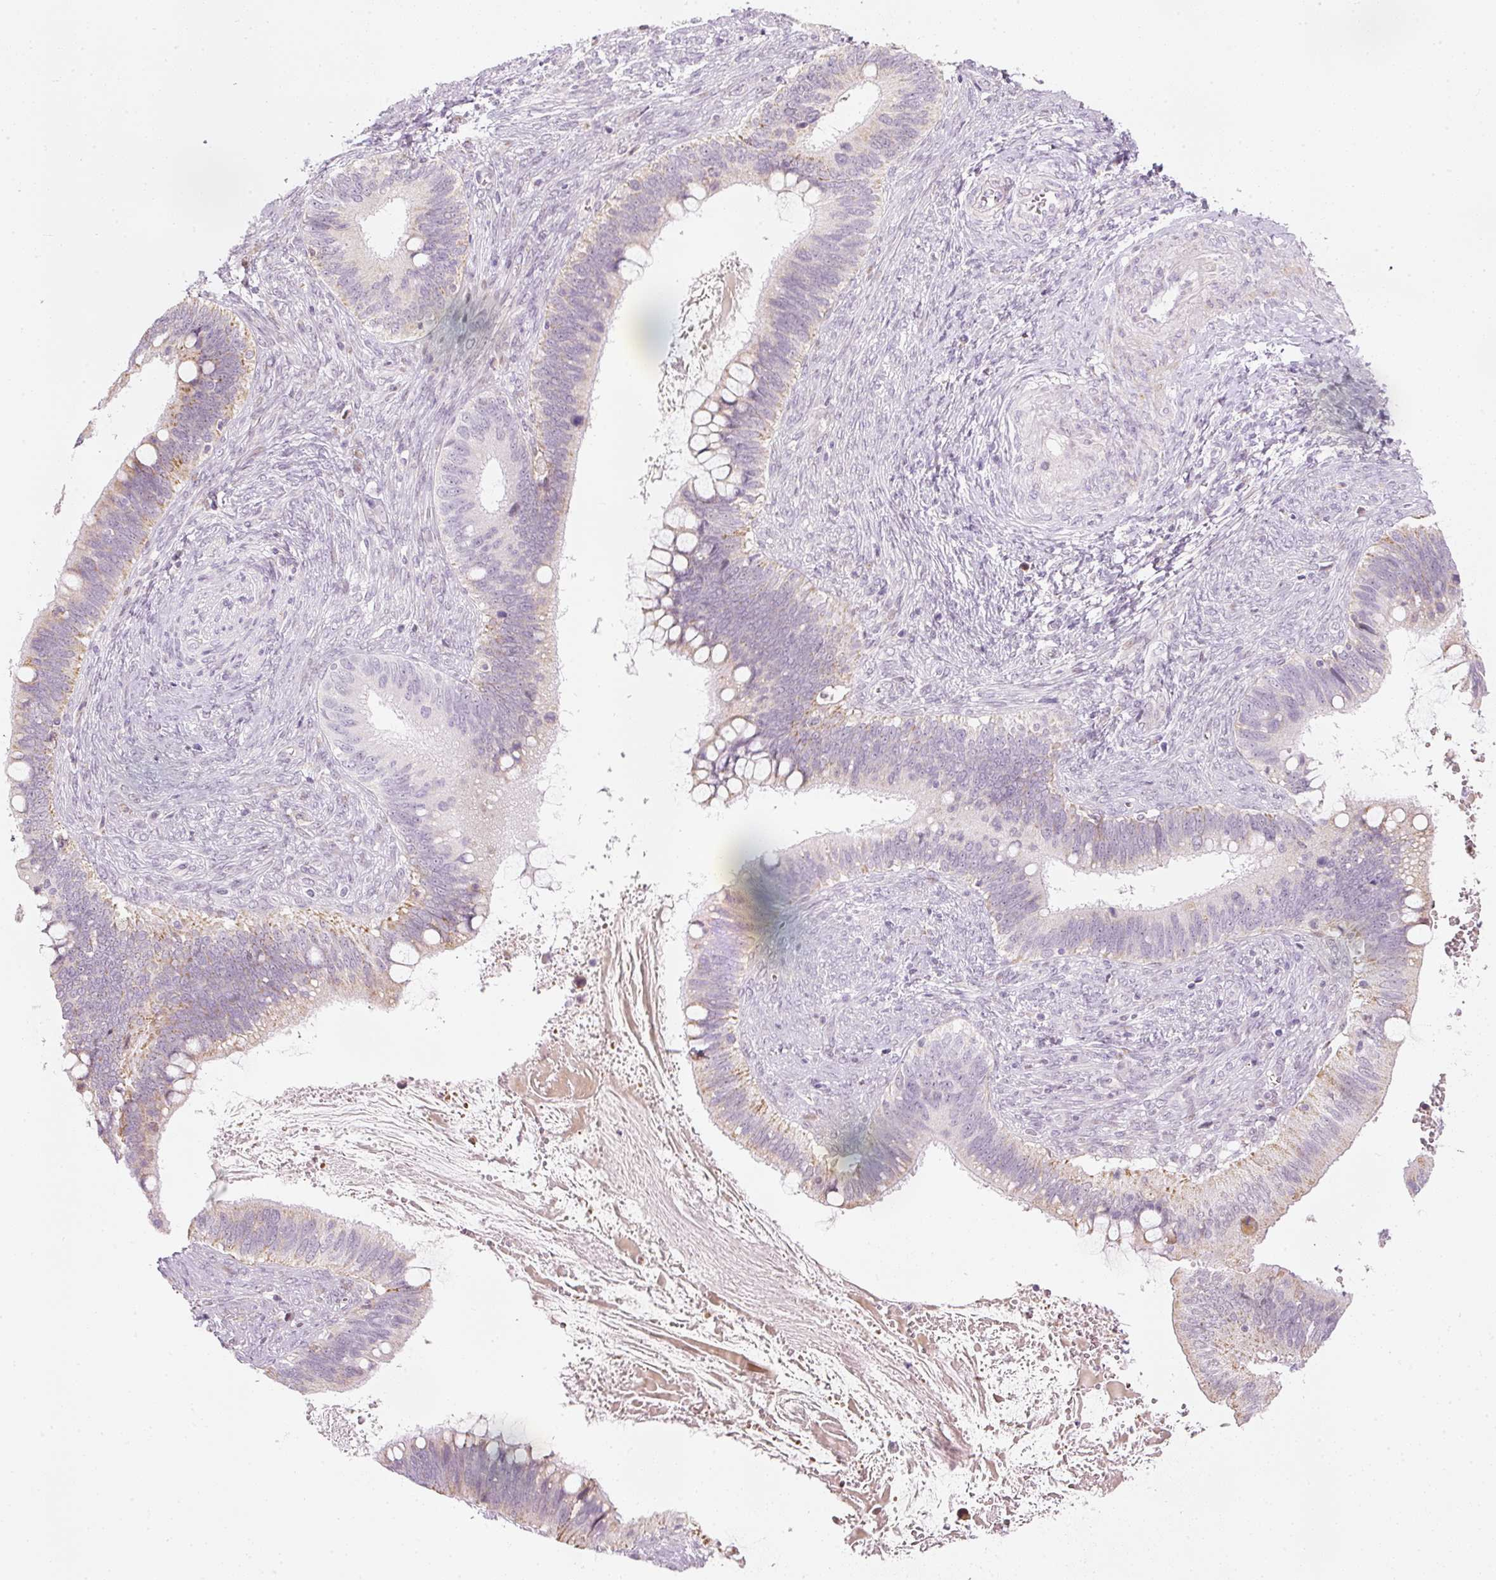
{"staining": {"intensity": "weak", "quantity": "<25%", "location": "cytoplasmic/membranous"}, "tissue": "cervical cancer", "cell_type": "Tumor cells", "image_type": "cancer", "snomed": [{"axis": "morphology", "description": "Adenocarcinoma, NOS"}, {"axis": "topography", "description": "Cervix"}], "caption": "Tumor cells show no significant protein expression in cervical cancer. Nuclei are stained in blue.", "gene": "RNF39", "patient": {"sex": "female", "age": 42}}